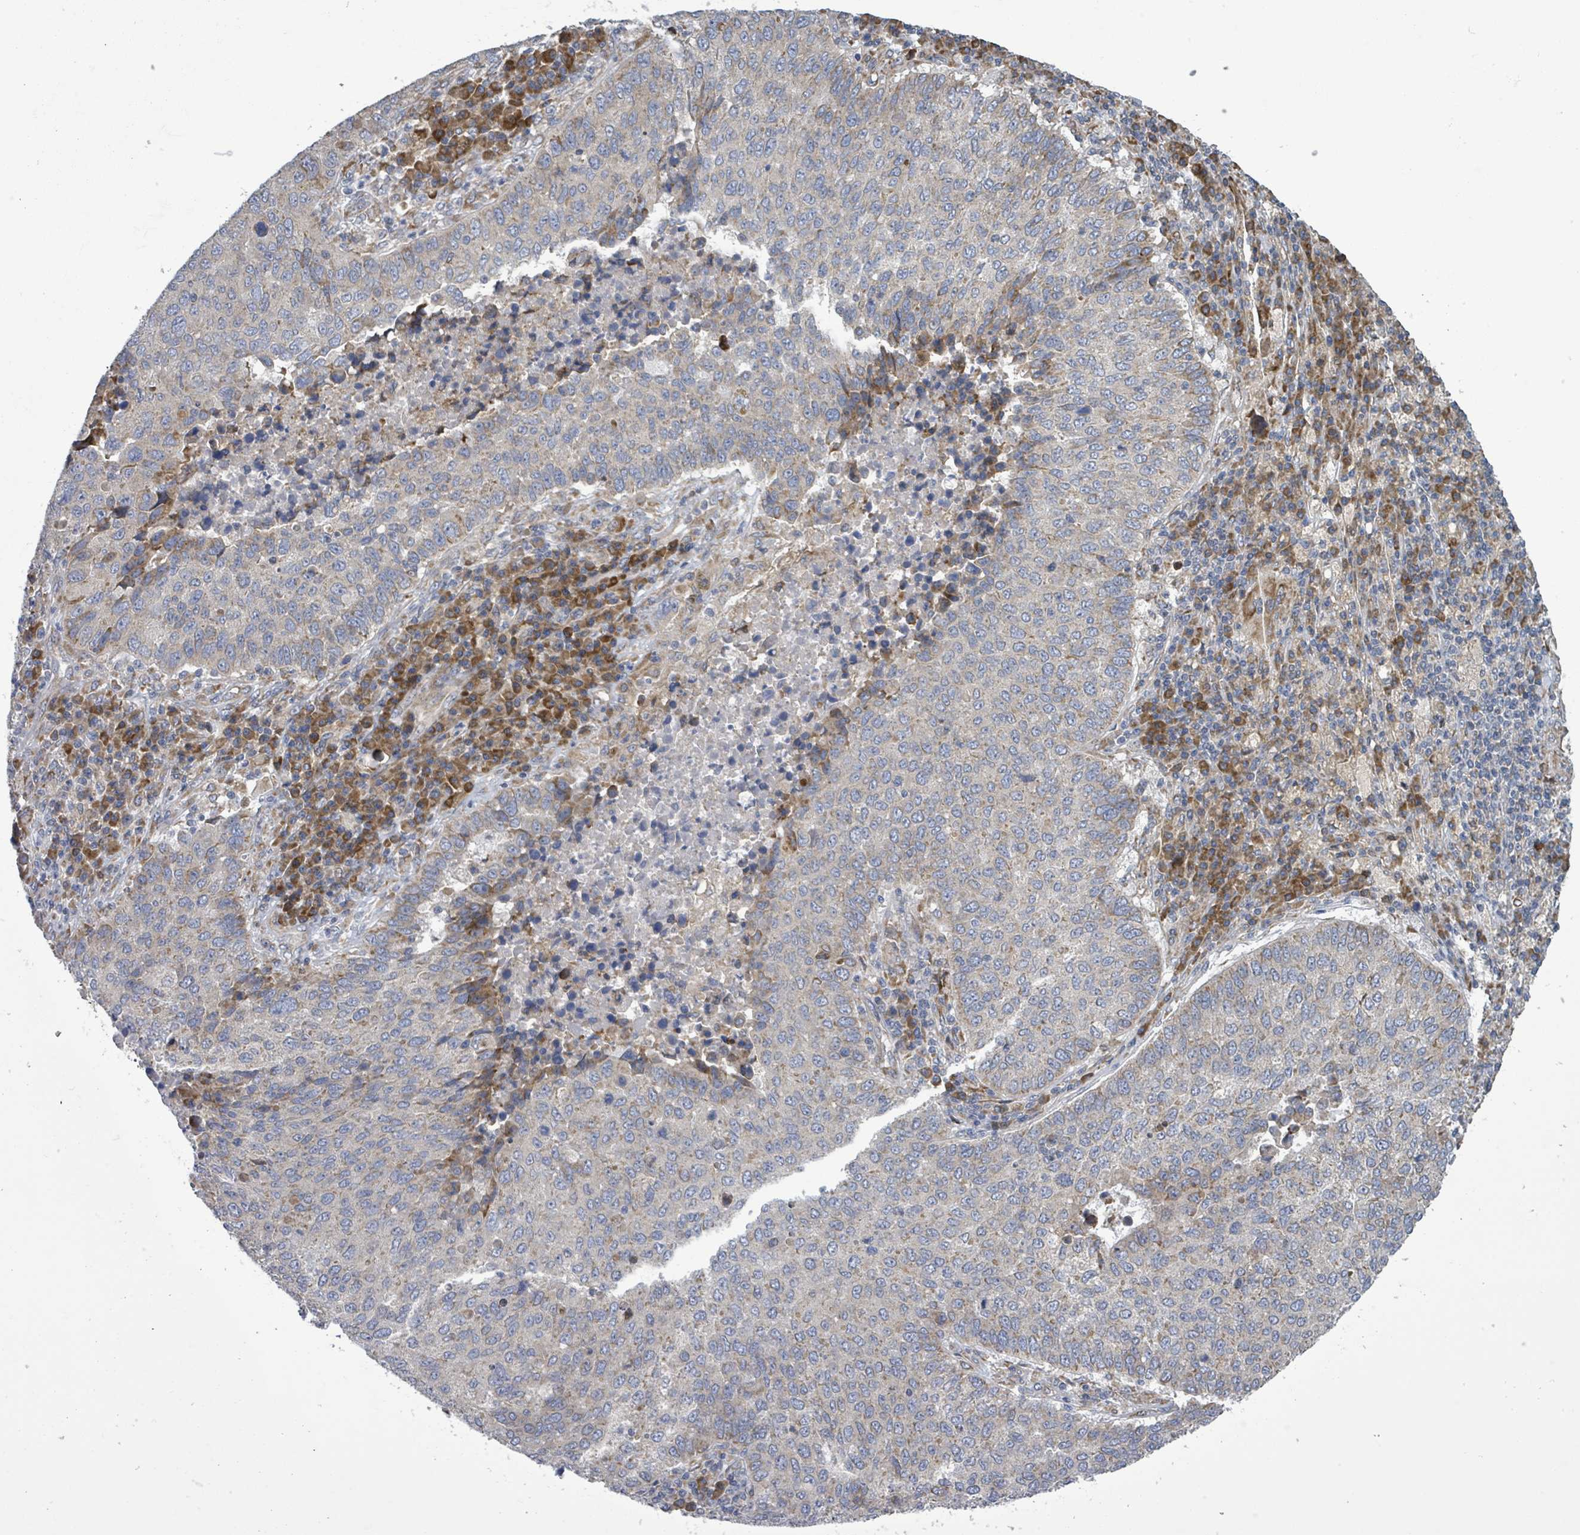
{"staining": {"intensity": "moderate", "quantity": "<25%", "location": "cytoplasmic/membranous"}, "tissue": "lung cancer", "cell_type": "Tumor cells", "image_type": "cancer", "snomed": [{"axis": "morphology", "description": "Squamous cell carcinoma, NOS"}, {"axis": "topography", "description": "Lung"}], "caption": "Squamous cell carcinoma (lung) stained for a protein exhibits moderate cytoplasmic/membranous positivity in tumor cells.", "gene": "NOMO1", "patient": {"sex": "male", "age": 73}}